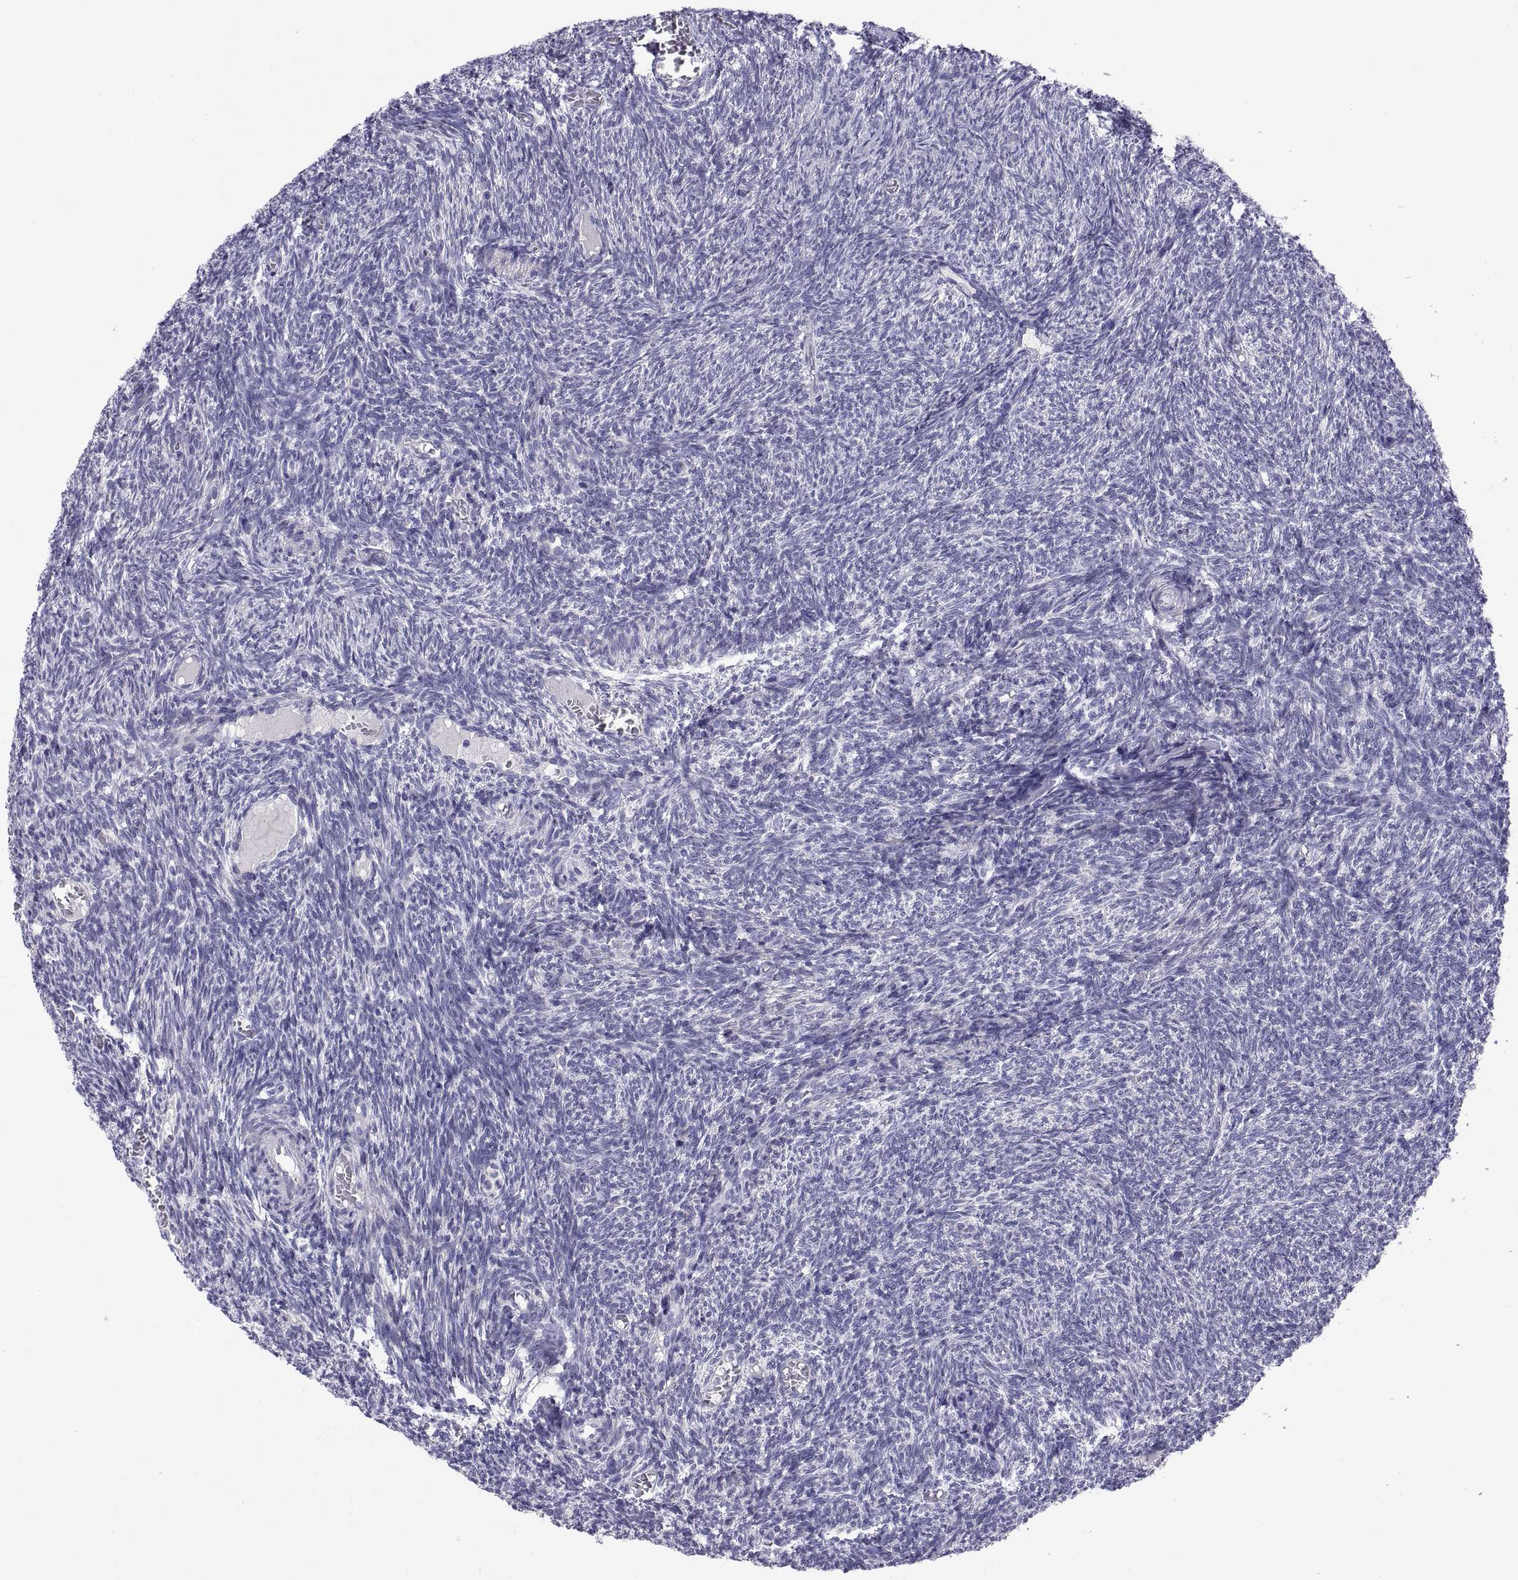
{"staining": {"intensity": "negative", "quantity": "none", "location": "none"}, "tissue": "ovary", "cell_type": "Follicle cells", "image_type": "normal", "snomed": [{"axis": "morphology", "description": "Normal tissue, NOS"}, {"axis": "topography", "description": "Ovary"}], "caption": "A photomicrograph of human ovary is negative for staining in follicle cells.", "gene": "TEX13A", "patient": {"sex": "female", "age": 39}}